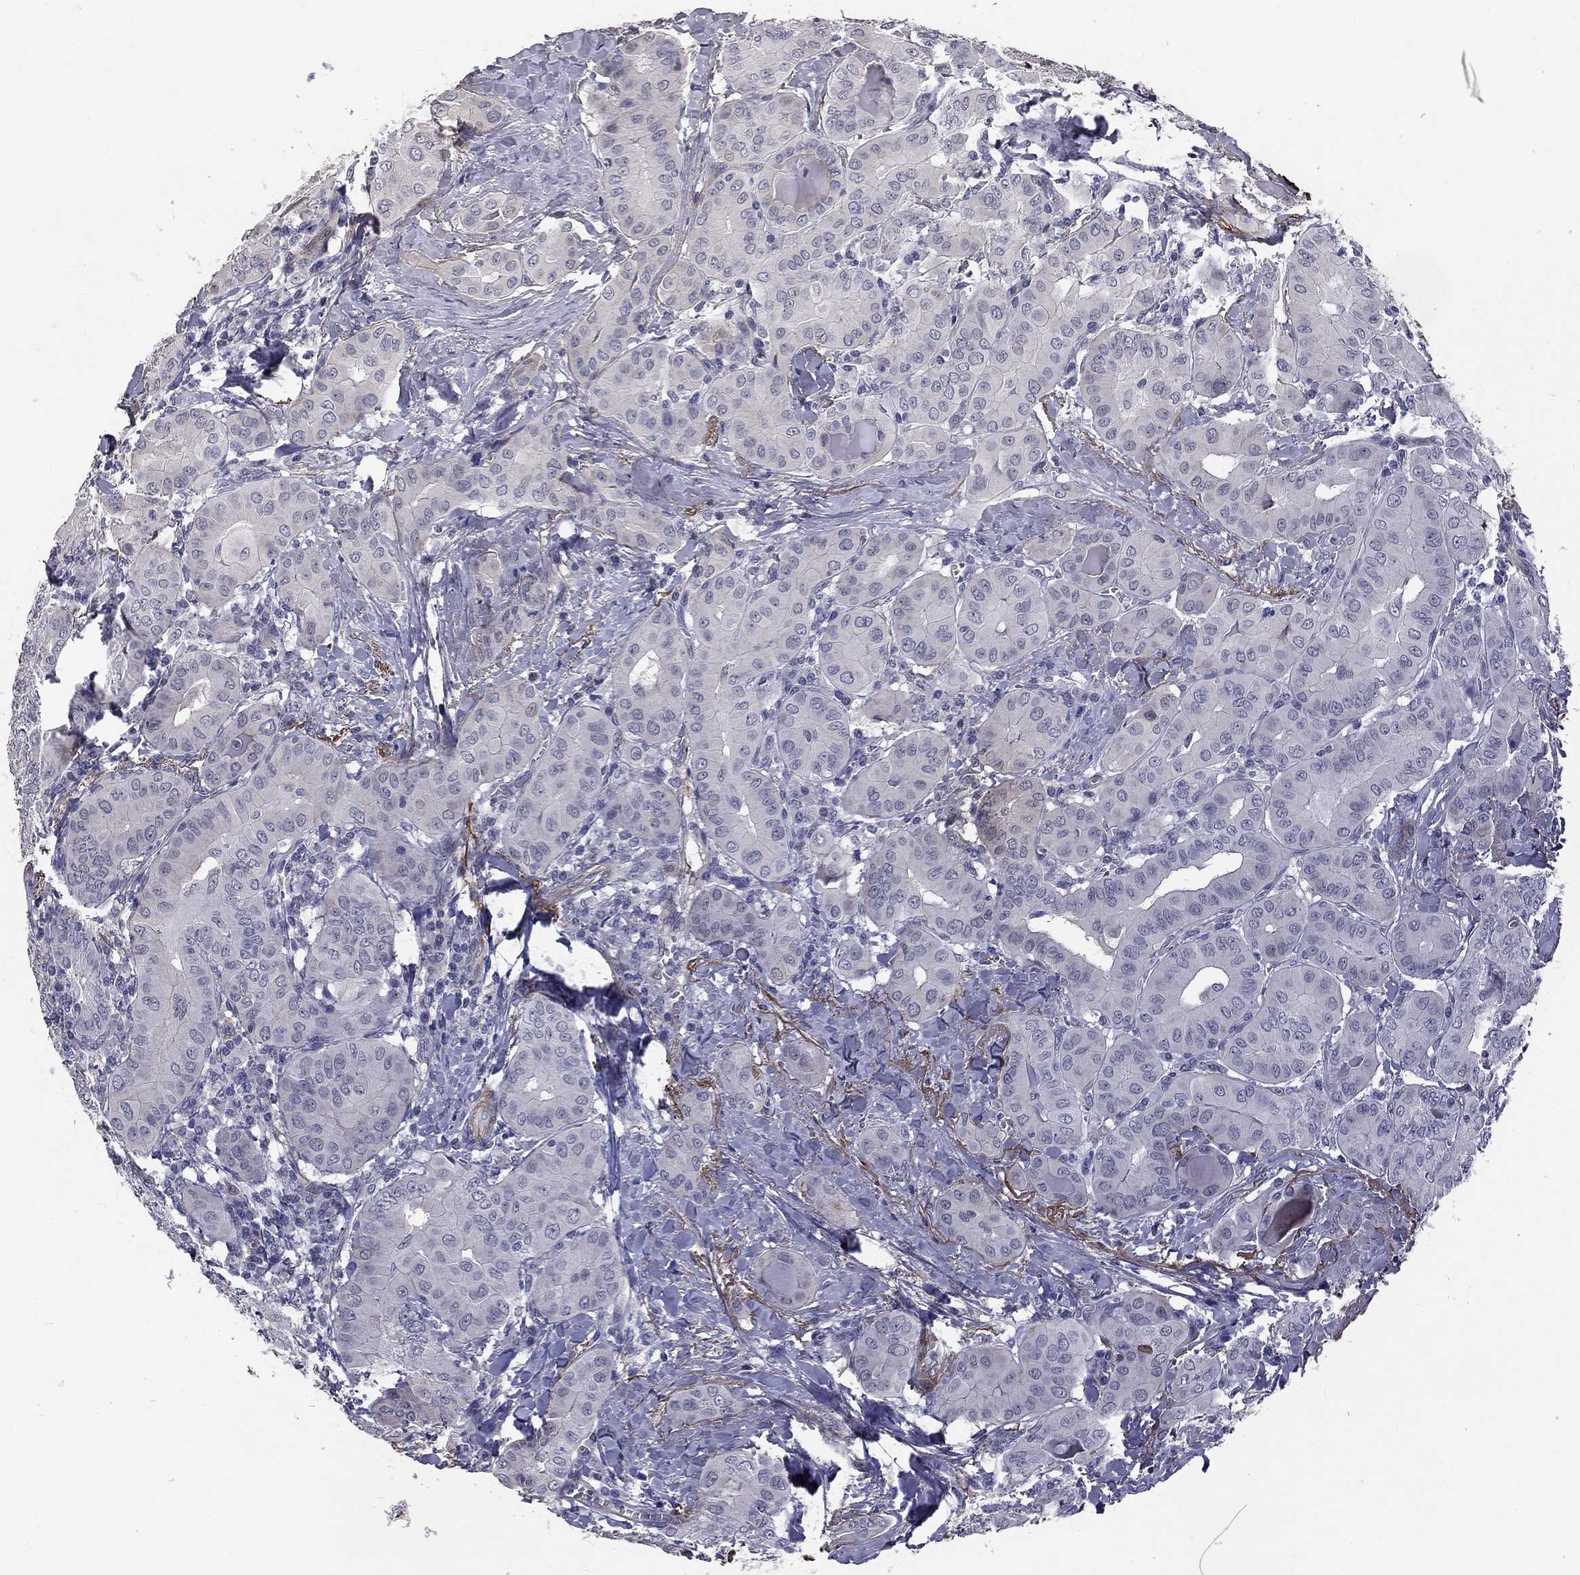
{"staining": {"intensity": "negative", "quantity": "none", "location": "none"}, "tissue": "thyroid cancer", "cell_type": "Tumor cells", "image_type": "cancer", "snomed": [{"axis": "morphology", "description": "Papillary adenocarcinoma, NOS"}, {"axis": "topography", "description": "Thyroid gland"}], "caption": "Thyroid cancer was stained to show a protein in brown. There is no significant positivity in tumor cells.", "gene": "GJB4", "patient": {"sex": "female", "age": 37}}